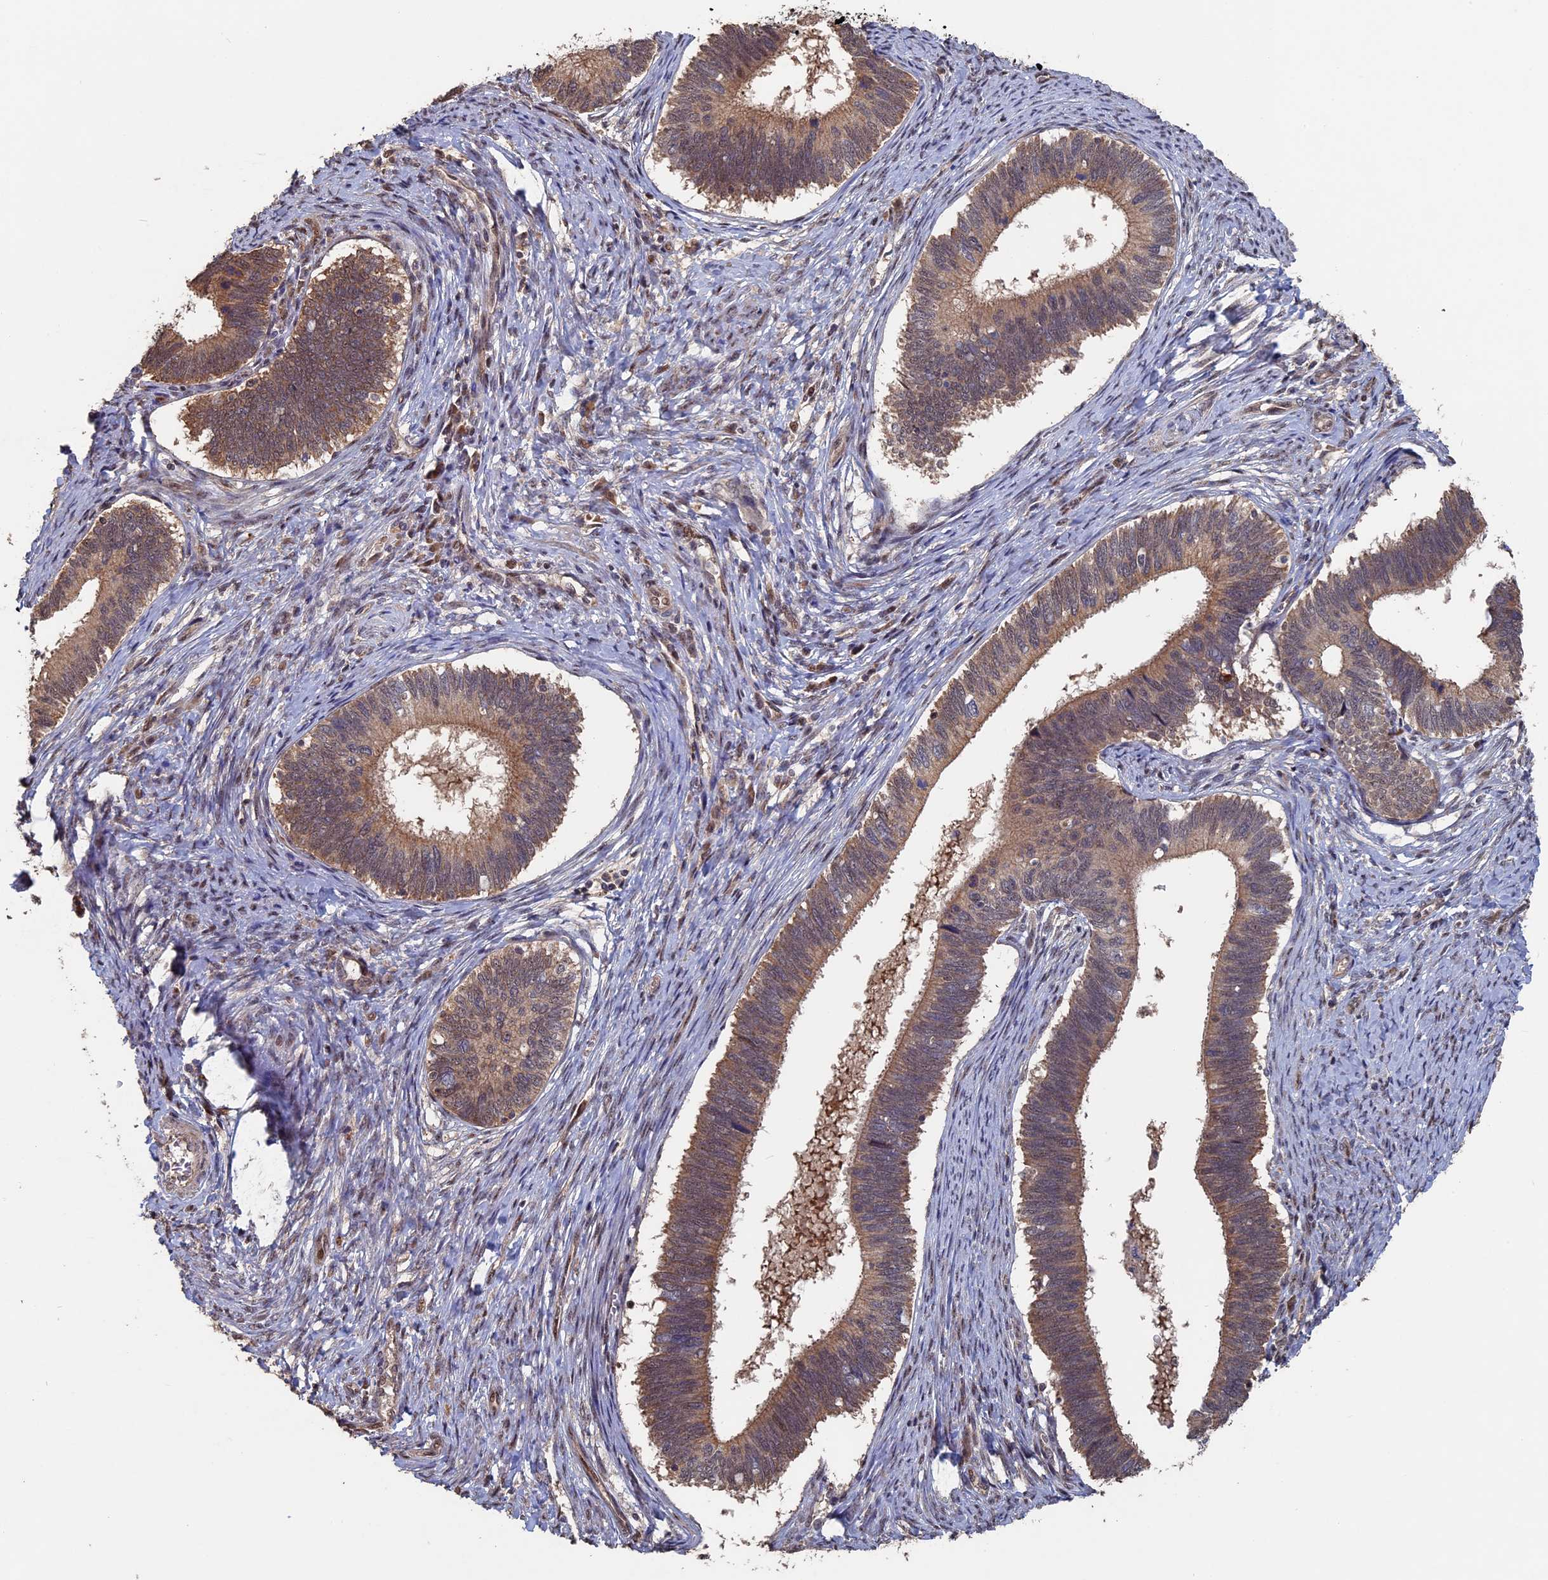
{"staining": {"intensity": "moderate", "quantity": ">75%", "location": "cytoplasmic/membranous"}, "tissue": "cervical cancer", "cell_type": "Tumor cells", "image_type": "cancer", "snomed": [{"axis": "morphology", "description": "Adenocarcinoma, NOS"}, {"axis": "topography", "description": "Cervix"}], "caption": "A brown stain highlights moderate cytoplasmic/membranous positivity of a protein in cervical cancer tumor cells. The protein of interest is stained brown, and the nuclei are stained in blue (DAB IHC with brightfield microscopy, high magnification).", "gene": "KIAA1328", "patient": {"sex": "female", "age": 42}}